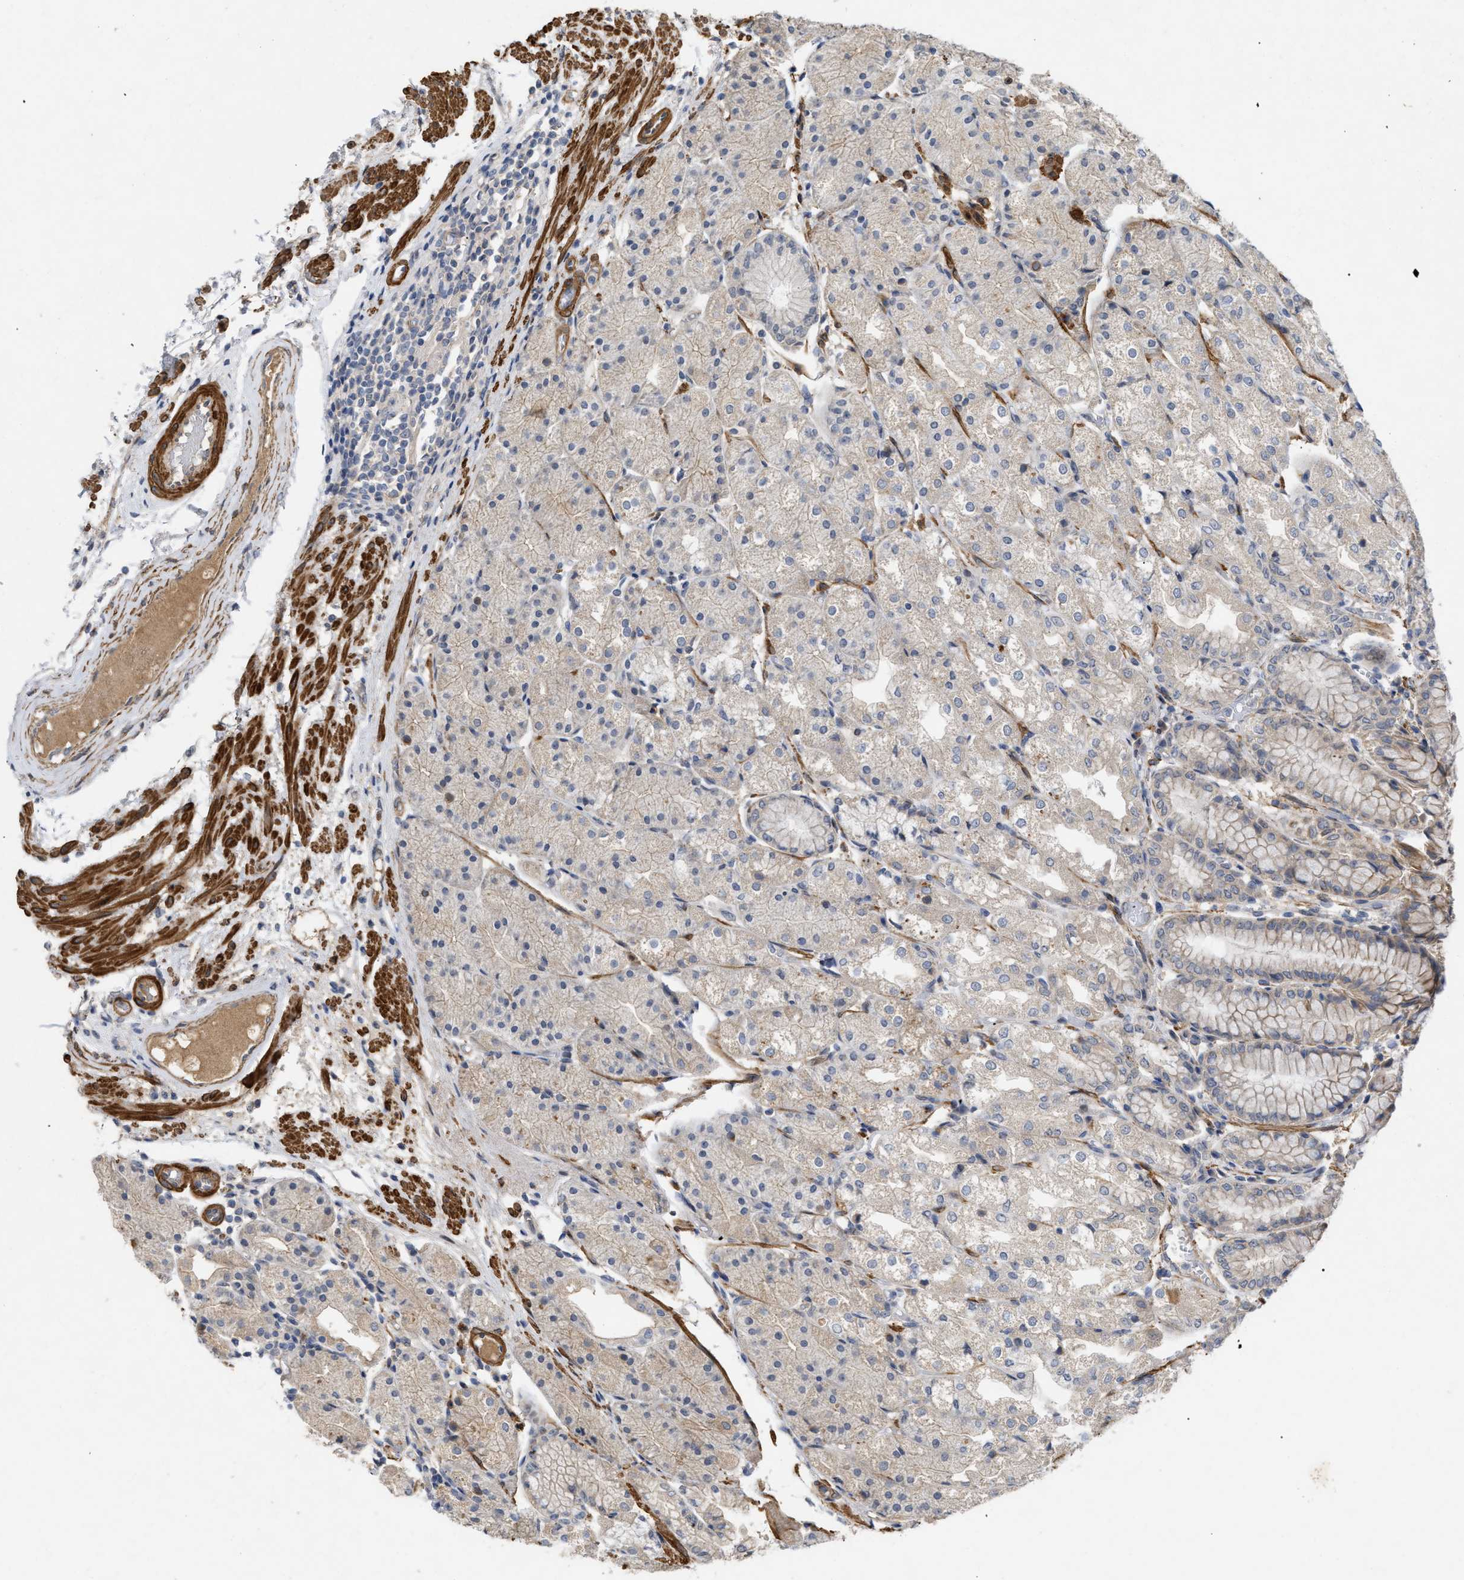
{"staining": {"intensity": "weak", "quantity": "25%-75%", "location": "cytoplasmic/membranous"}, "tissue": "stomach", "cell_type": "Glandular cells", "image_type": "normal", "snomed": [{"axis": "morphology", "description": "Normal tissue, NOS"}, {"axis": "topography", "description": "Stomach, upper"}], "caption": "Weak cytoplasmic/membranous staining for a protein is identified in approximately 25%-75% of glandular cells of unremarkable stomach using immunohistochemistry.", "gene": "ST6GALNAC6", "patient": {"sex": "male", "age": 72}}